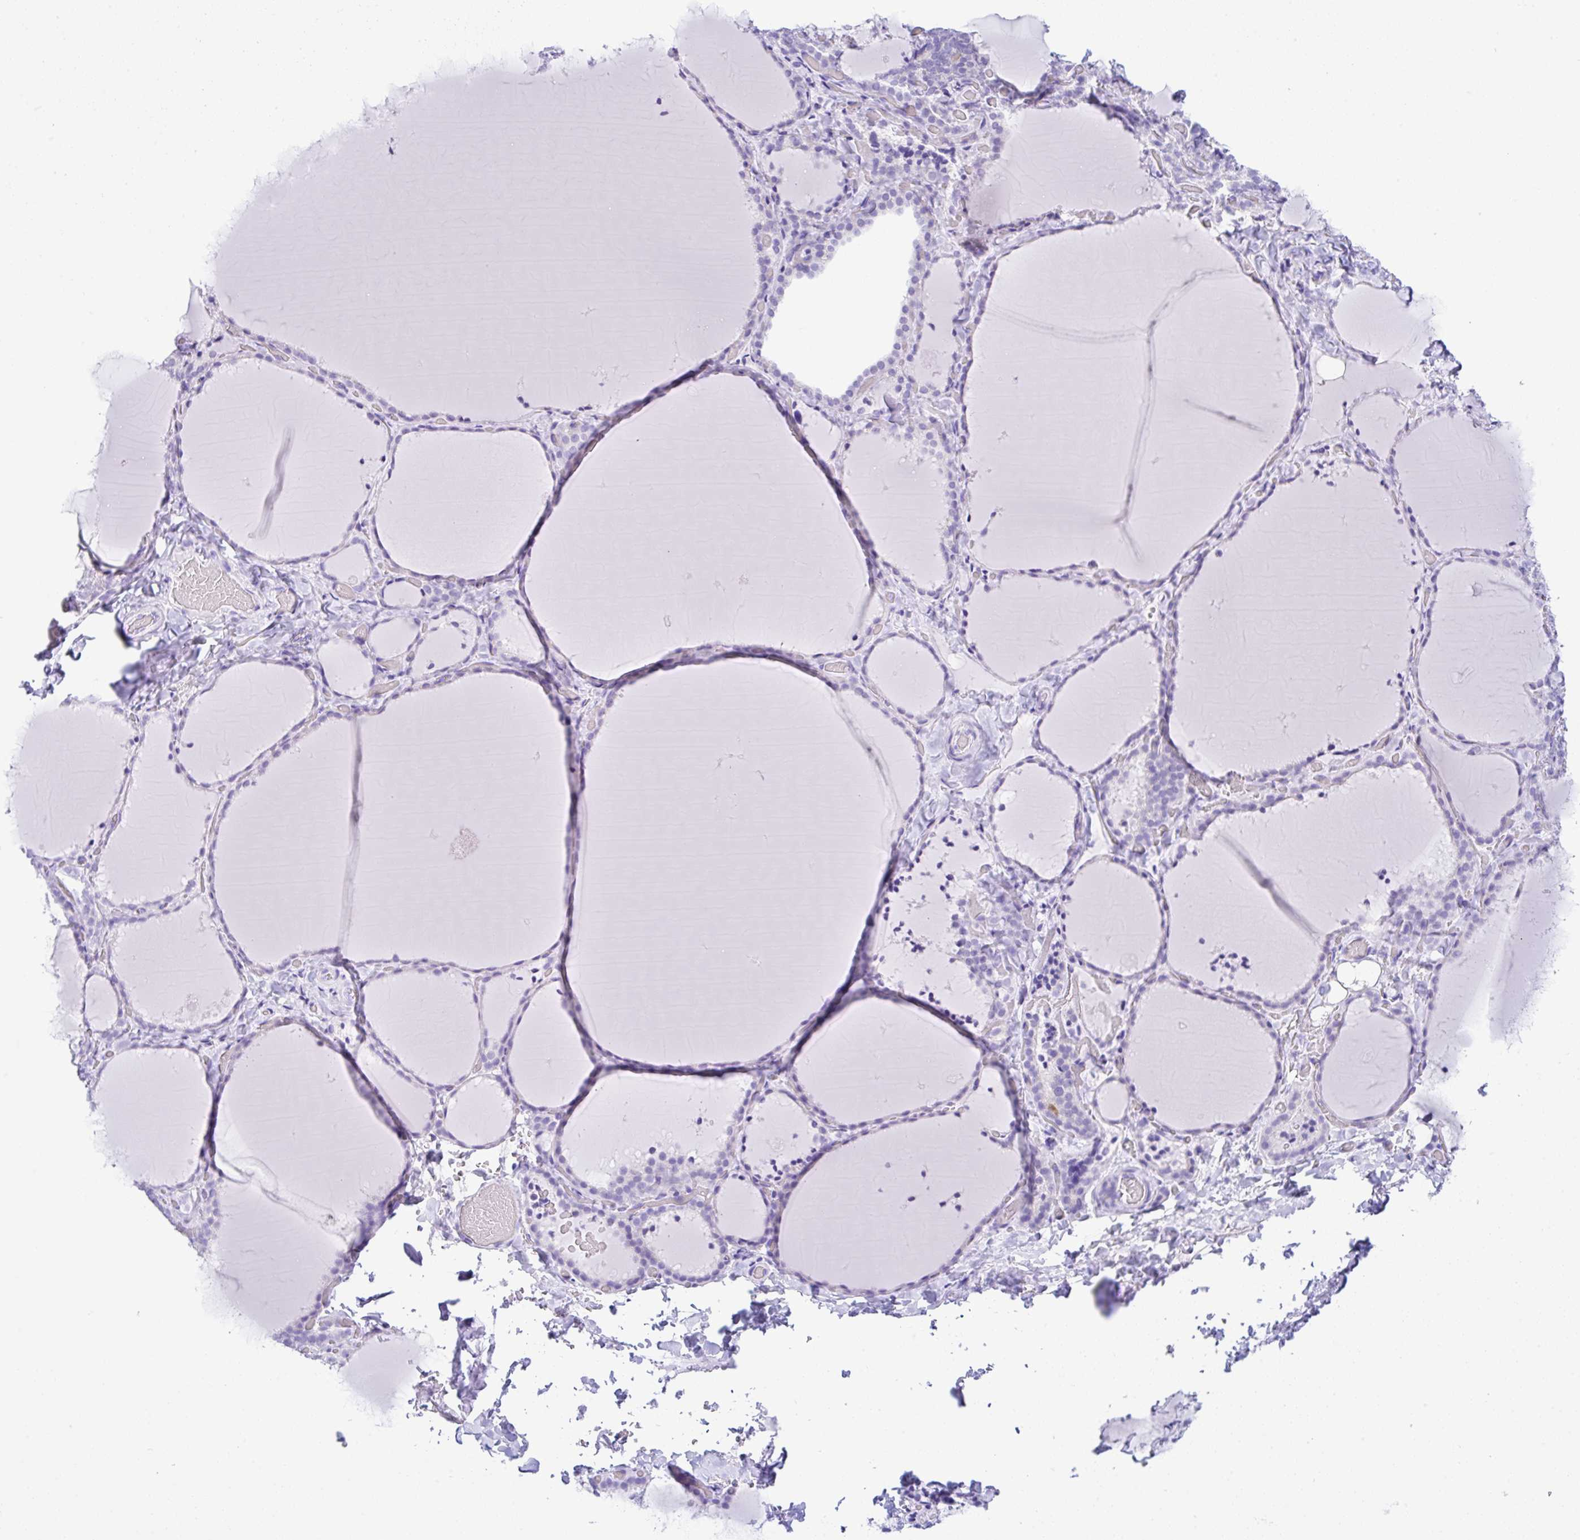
{"staining": {"intensity": "negative", "quantity": "none", "location": "none"}, "tissue": "thyroid gland", "cell_type": "Glandular cells", "image_type": "normal", "snomed": [{"axis": "morphology", "description": "Normal tissue, NOS"}, {"axis": "topography", "description": "Thyroid gland"}], "caption": "An image of thyroid gland stained for a protein demonstrates no brown staining in glandular cells. (Brightfield microscopy of DAB (3,3'-diaminobenzidine) IHC at high magnification).", "gene": "RRM2", "patient": {"sex": "female", "age": 22}}